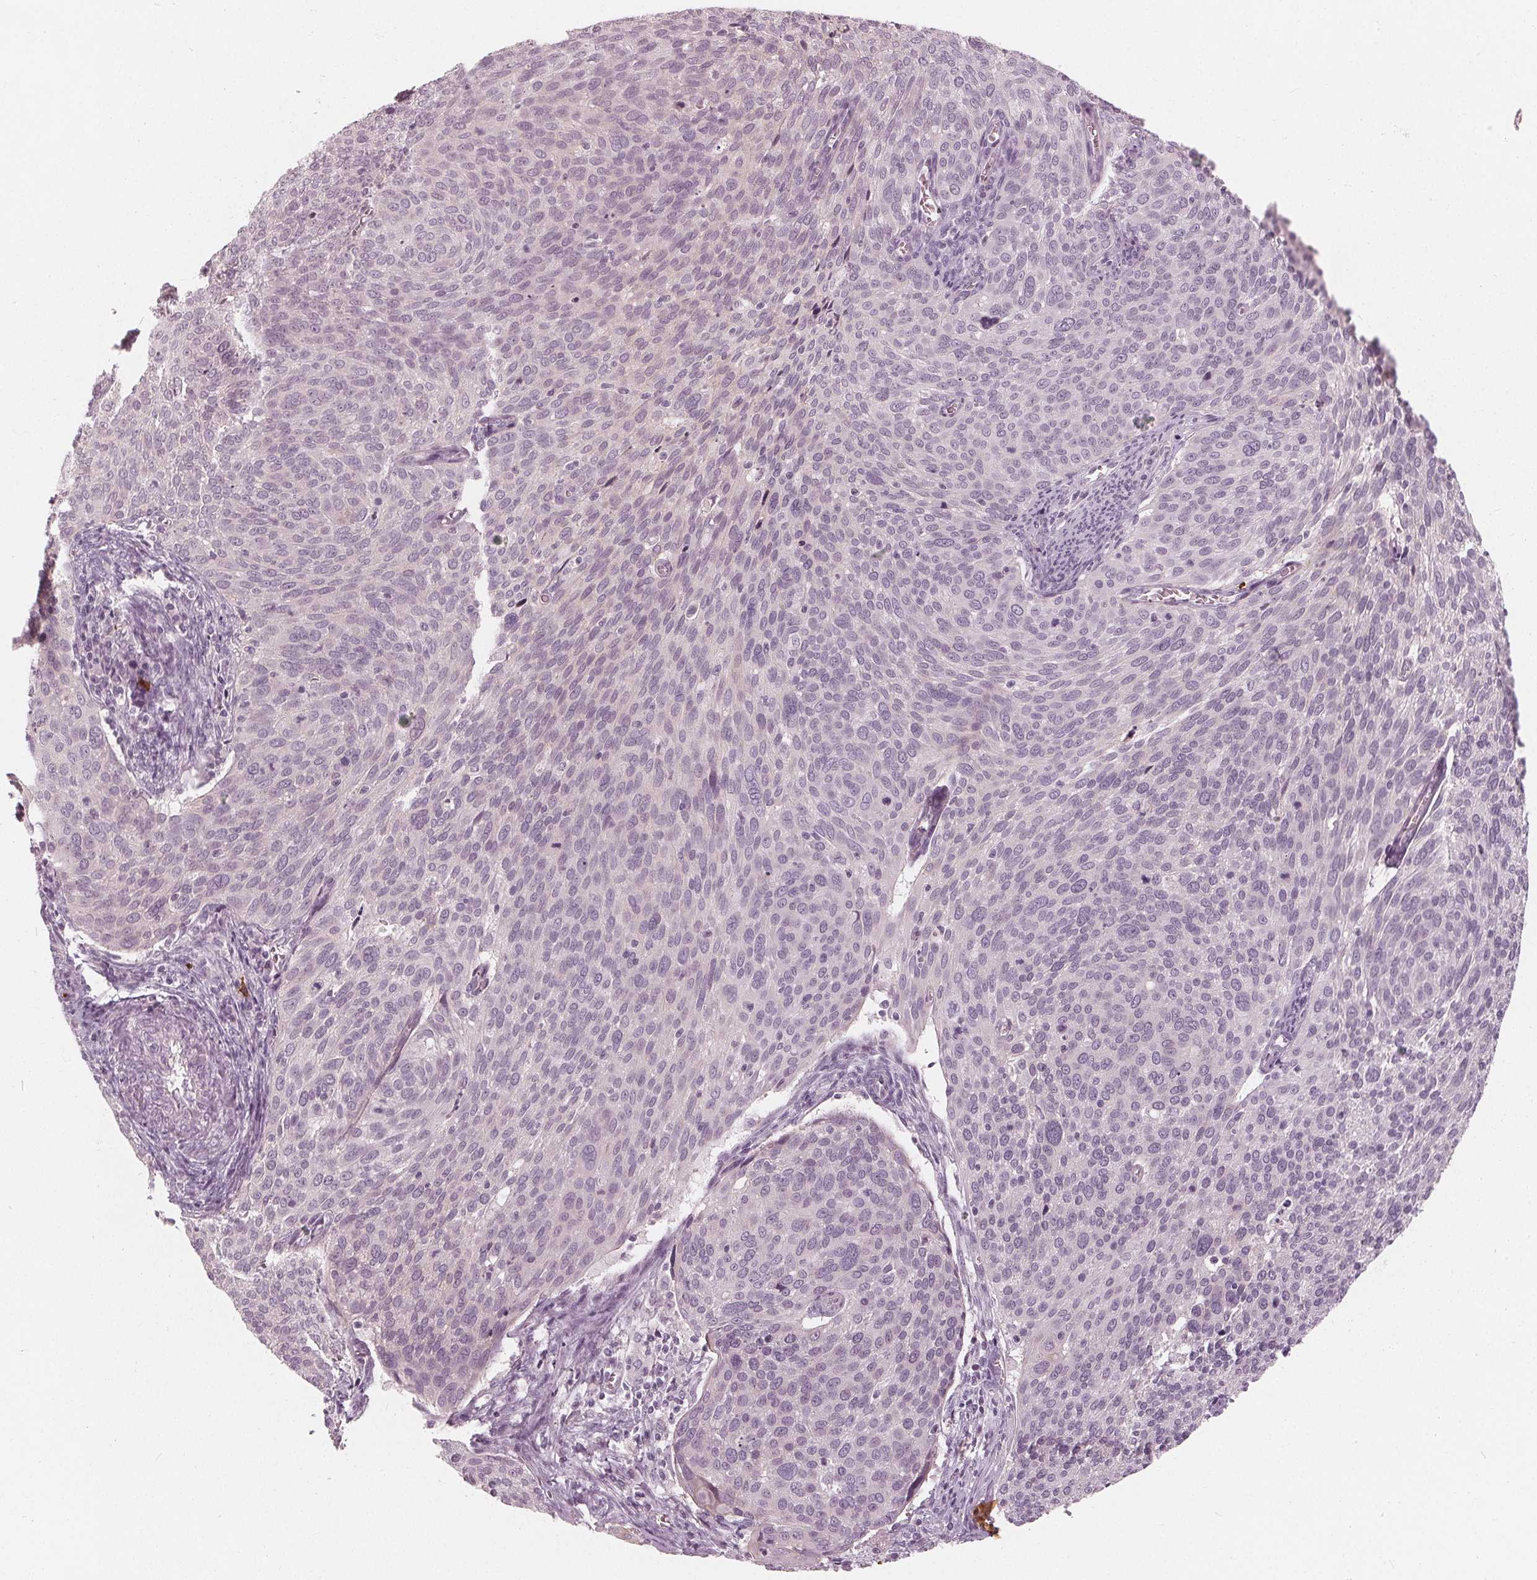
{"staining": {"intensity": "negative", "quantity": "none", "location": "none"}, "tissue": "cervical cancer", "cell_type": "Tumor cells", "image_type": "cancer", "snomed": [{"axis": "morphology", "description": "Squamous cell carcinoma, NOS"}, {"axis": "topography", "description": "Cervix"}], "caption": "Protein analysis of squamous cell carcinoma (cervical) shows no significant expression in tumor cells.", "gene": "SAT2", "patient": {"sex": "female", "age": 39}}